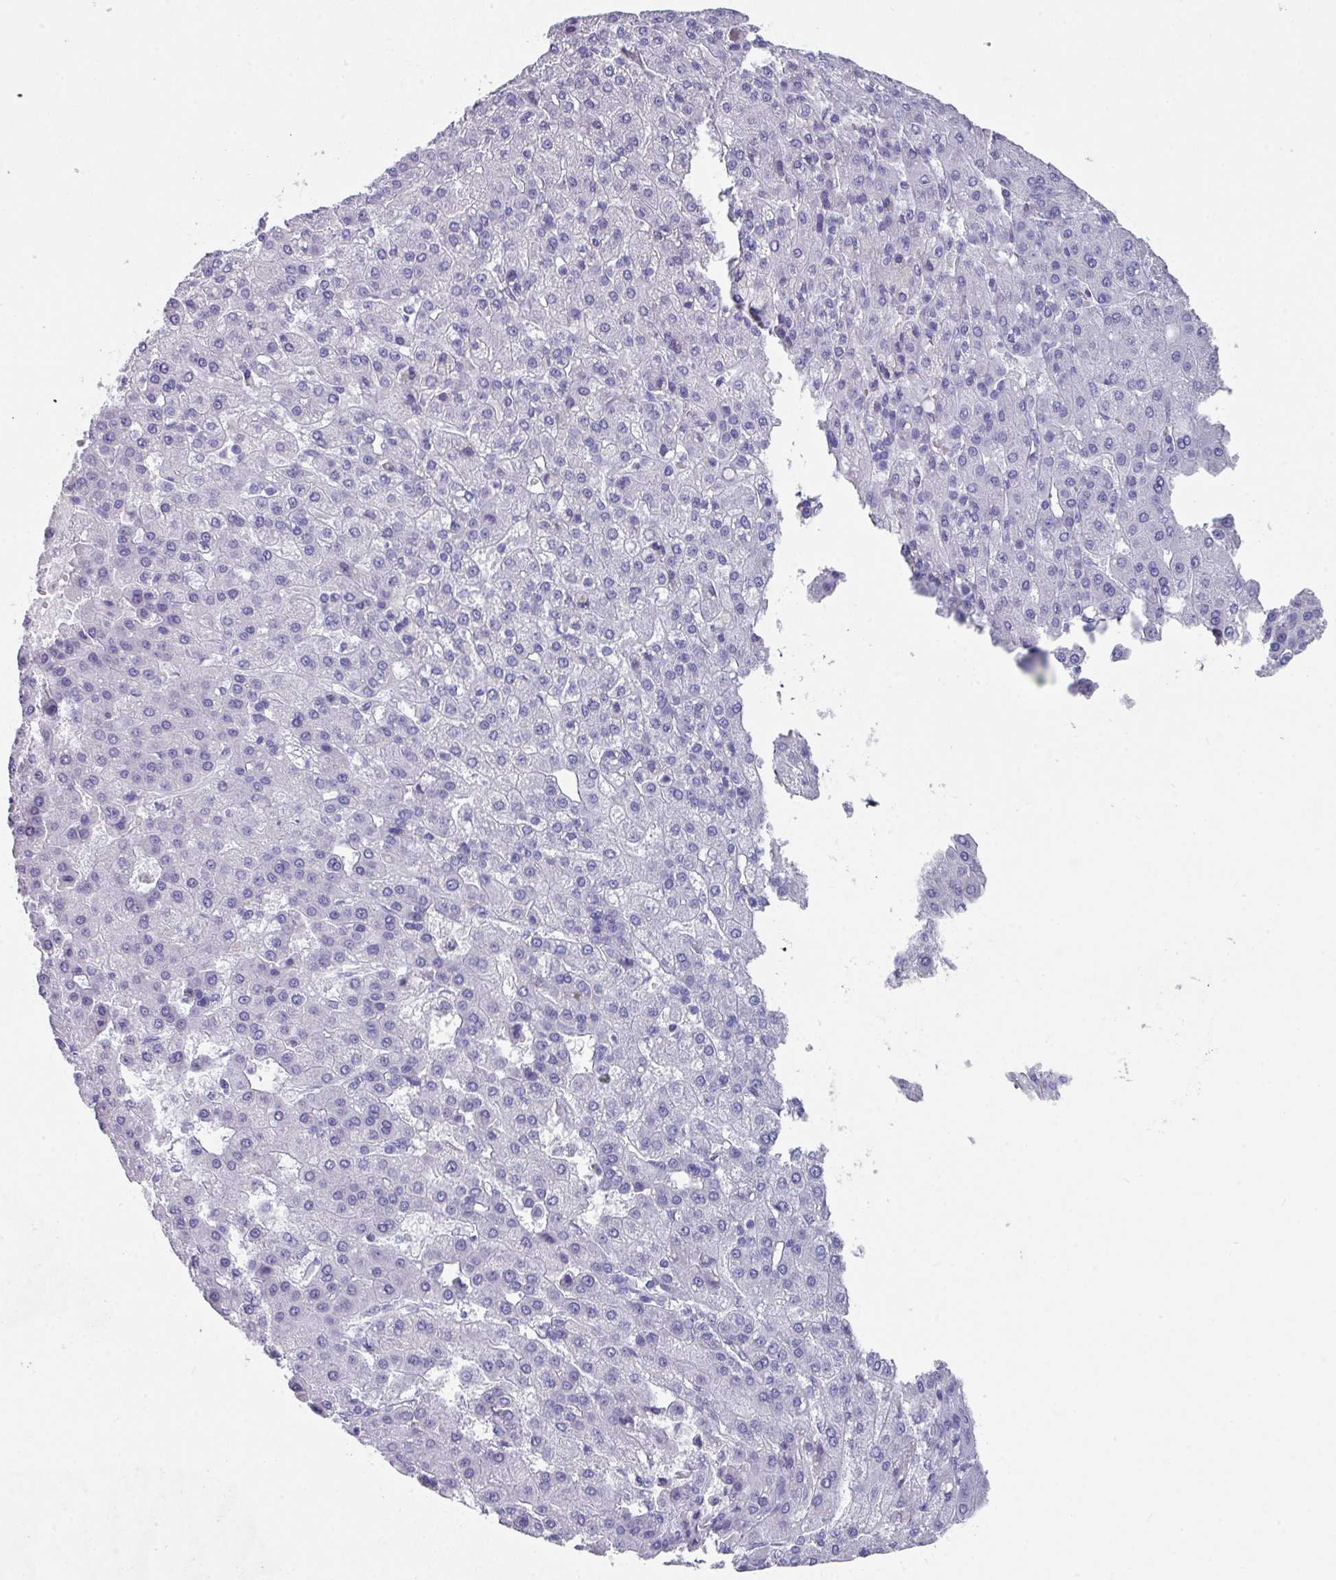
{"staining": {"intensity": "negative", "quantity": "none", "location": "none"}, "tissue": "liver cancer", "cell_type": "Tumor cells", "image_type": "cancer", "snomed": [{"axis": "morphology", "description": "Carcinoma, Hepatocellular, NOS"}, {"axis": "topography", "description": "Liver"}], "caption": "Liver cancer was stained to show a protein in brown. There is no significant positivity in tumor cells.", "gene": "PEX10", "patient": {"sex": "male", "age": 65}}